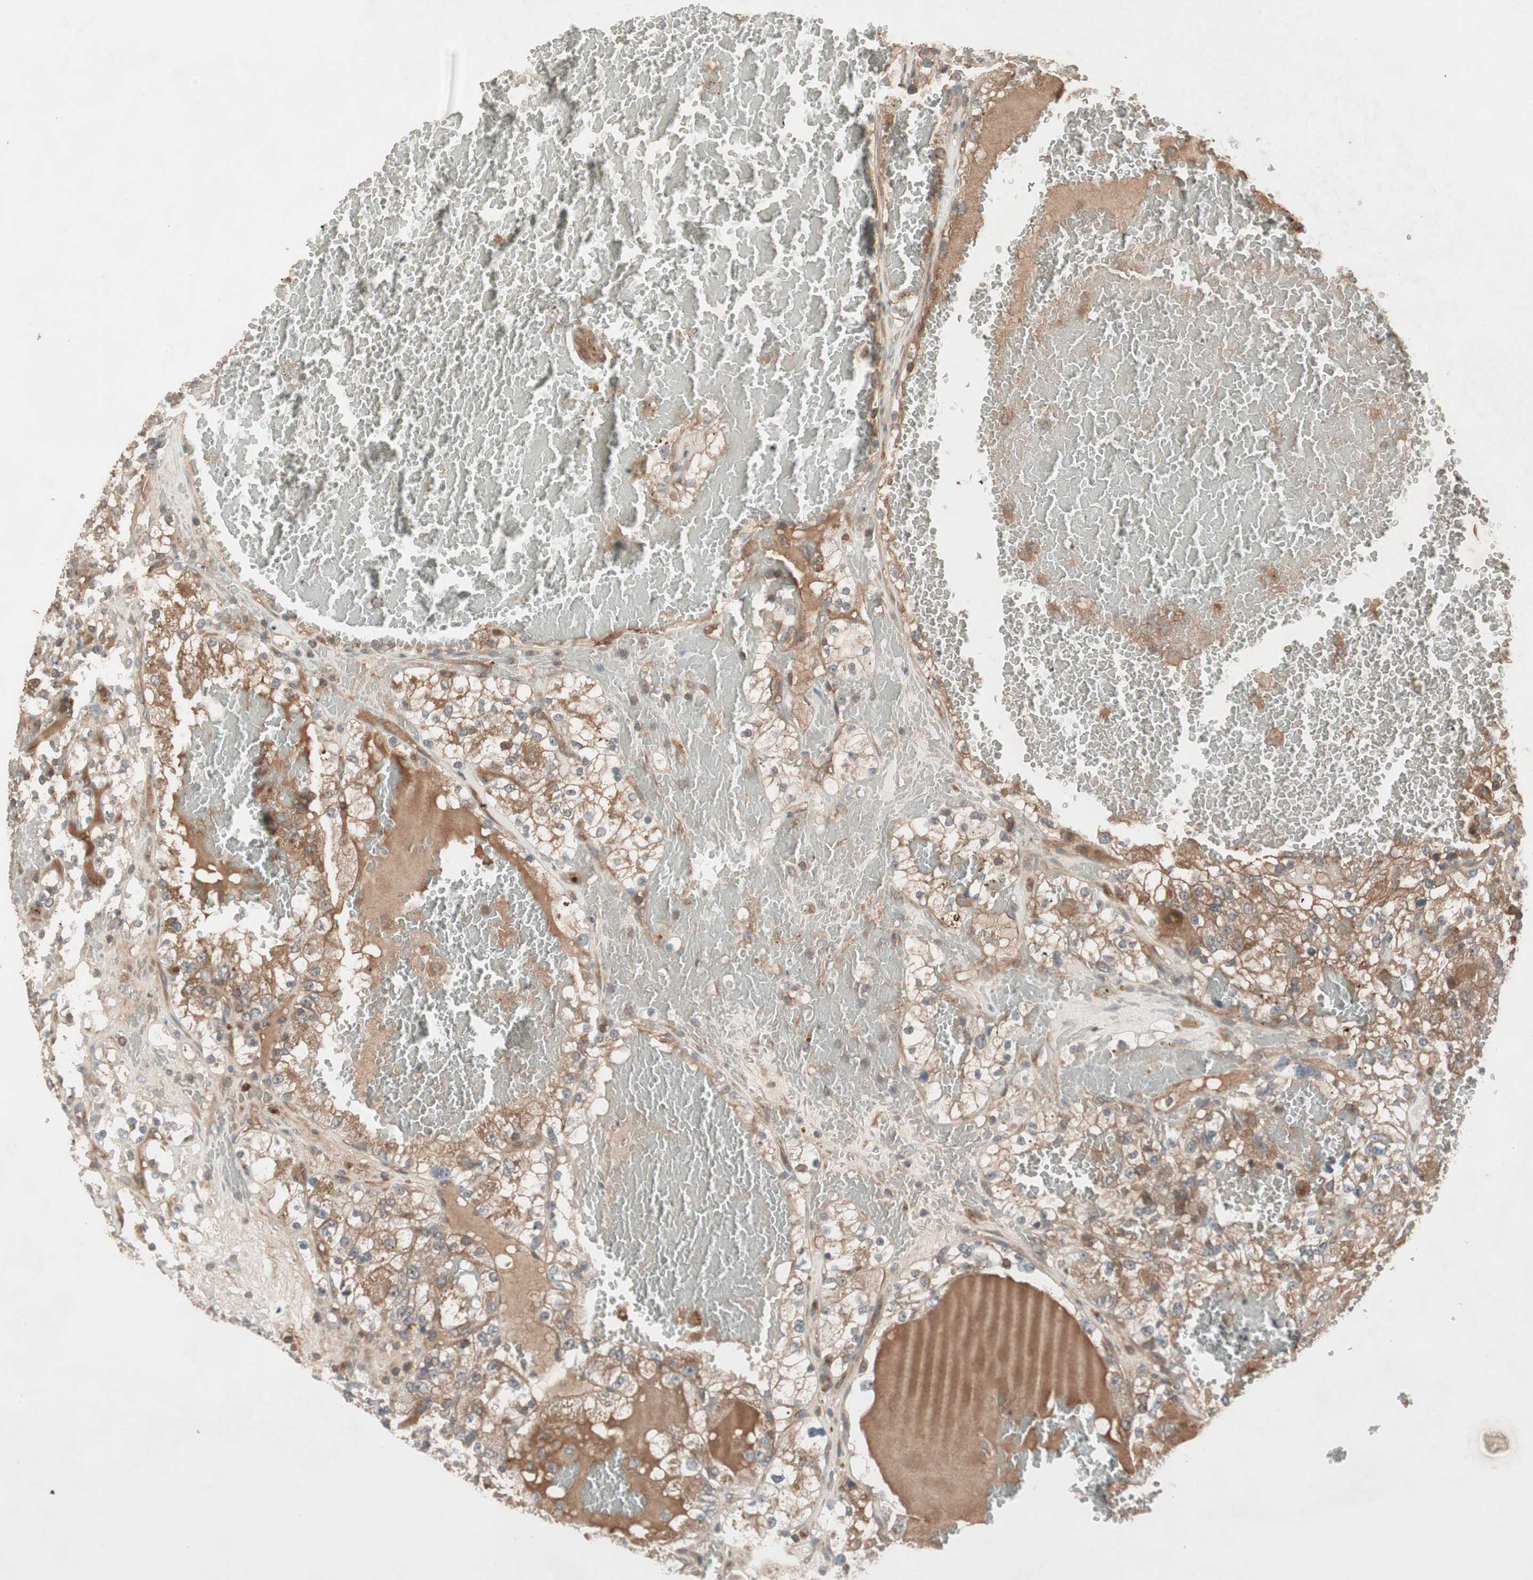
{"staining": {"intensity": "strong", "quantity": ">75%", "location": "cytoplasmic/membranous"}, "tissue": "renal cancer", "cell_type": "Tumor cells", "image_type": "cancer", "snomed": [{"axis": "morphology", "description": "Normal tissue, NOS"}, {"axis": "morphology", "description": "Adenocarcinoma, NOS"}, {"axis": "topography", "description": "Kidney"}], "caption": "Renal cancer stained with immunohistochemistry shows strong cytoplasmic/membranous staining in approximately >75% of tumor cells.", "gene": "TFPI", "patient": {"sex": "male", "age": 61}}